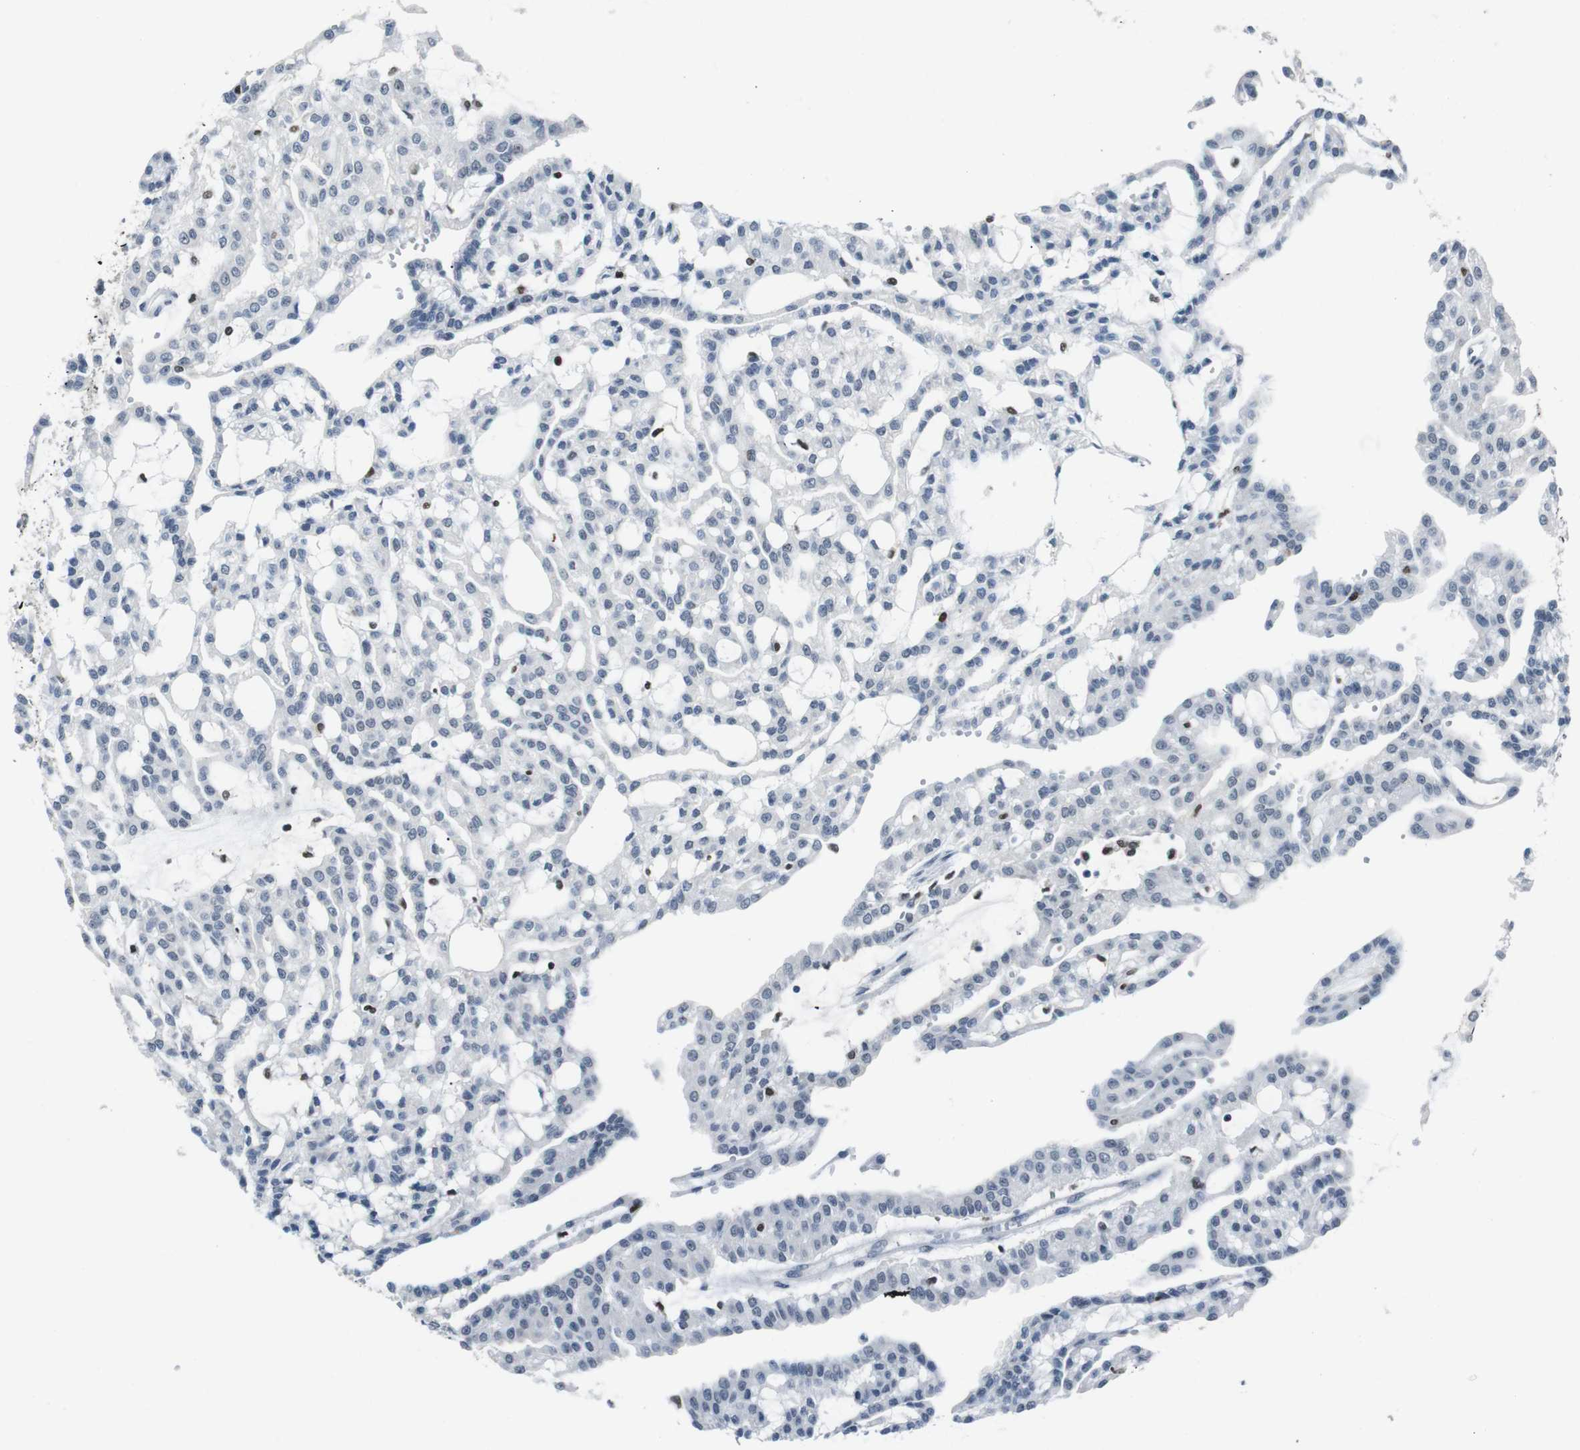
{"staining": {"intensity": "negative", "quantity": "none", "location": "none"}, "tissue": "renal cancer", "cell_type": "Tumor cells", "image_type": "cancer", "snomed": [{"axis": "morphology", "description": "Adenocarcinoma, NOS"}, {"axis": "topography", "description": "Kidney"}], "caption": "Immunohistochemical staining of renal adenocarcinoma displays no significant positivity in tumor cells.", "gene": "IRF8", "patient": {"sex": "male", "age": 63}}